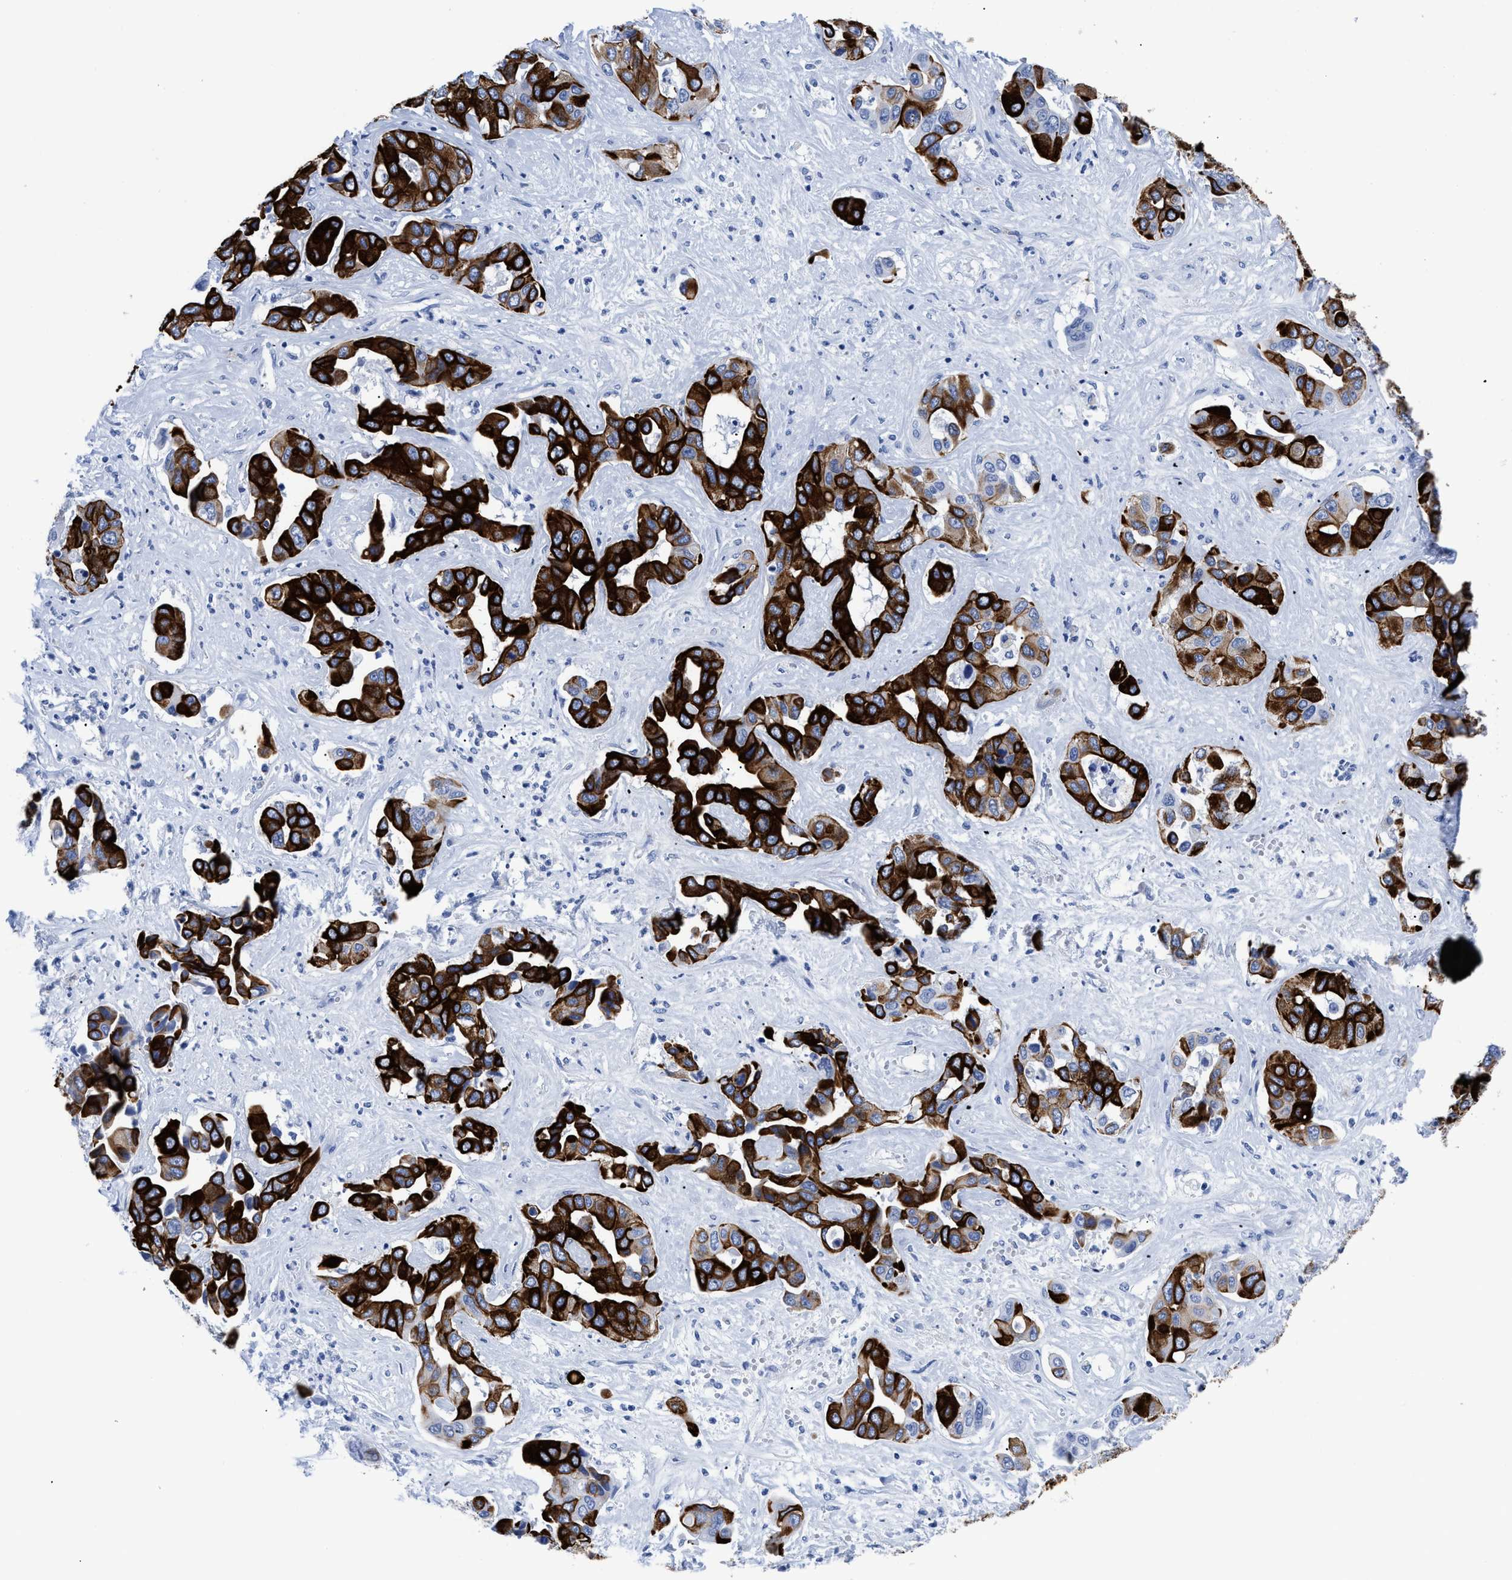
{"staining": {"intensity": "strong", "quantity": ">75%", "location": "cytoplasmic/membranous"}, "tissue": "liver cancer", "cell_type": "Tumor cells", "image_type": "cancer", "snomed": [{"axis": "morphology", "description": "Cholangiocarcinoma"}, {"axis": "topography", "description": "Liver"}], "caption": "Protein analysis of cholangiocarcinoma (liver) tissue demonstrates strong cytoplasmic/membranous expression in approximately >75% of tumor cells.", "gene": "DUSP26", "patient": {"sex": "female", "age": 52}}